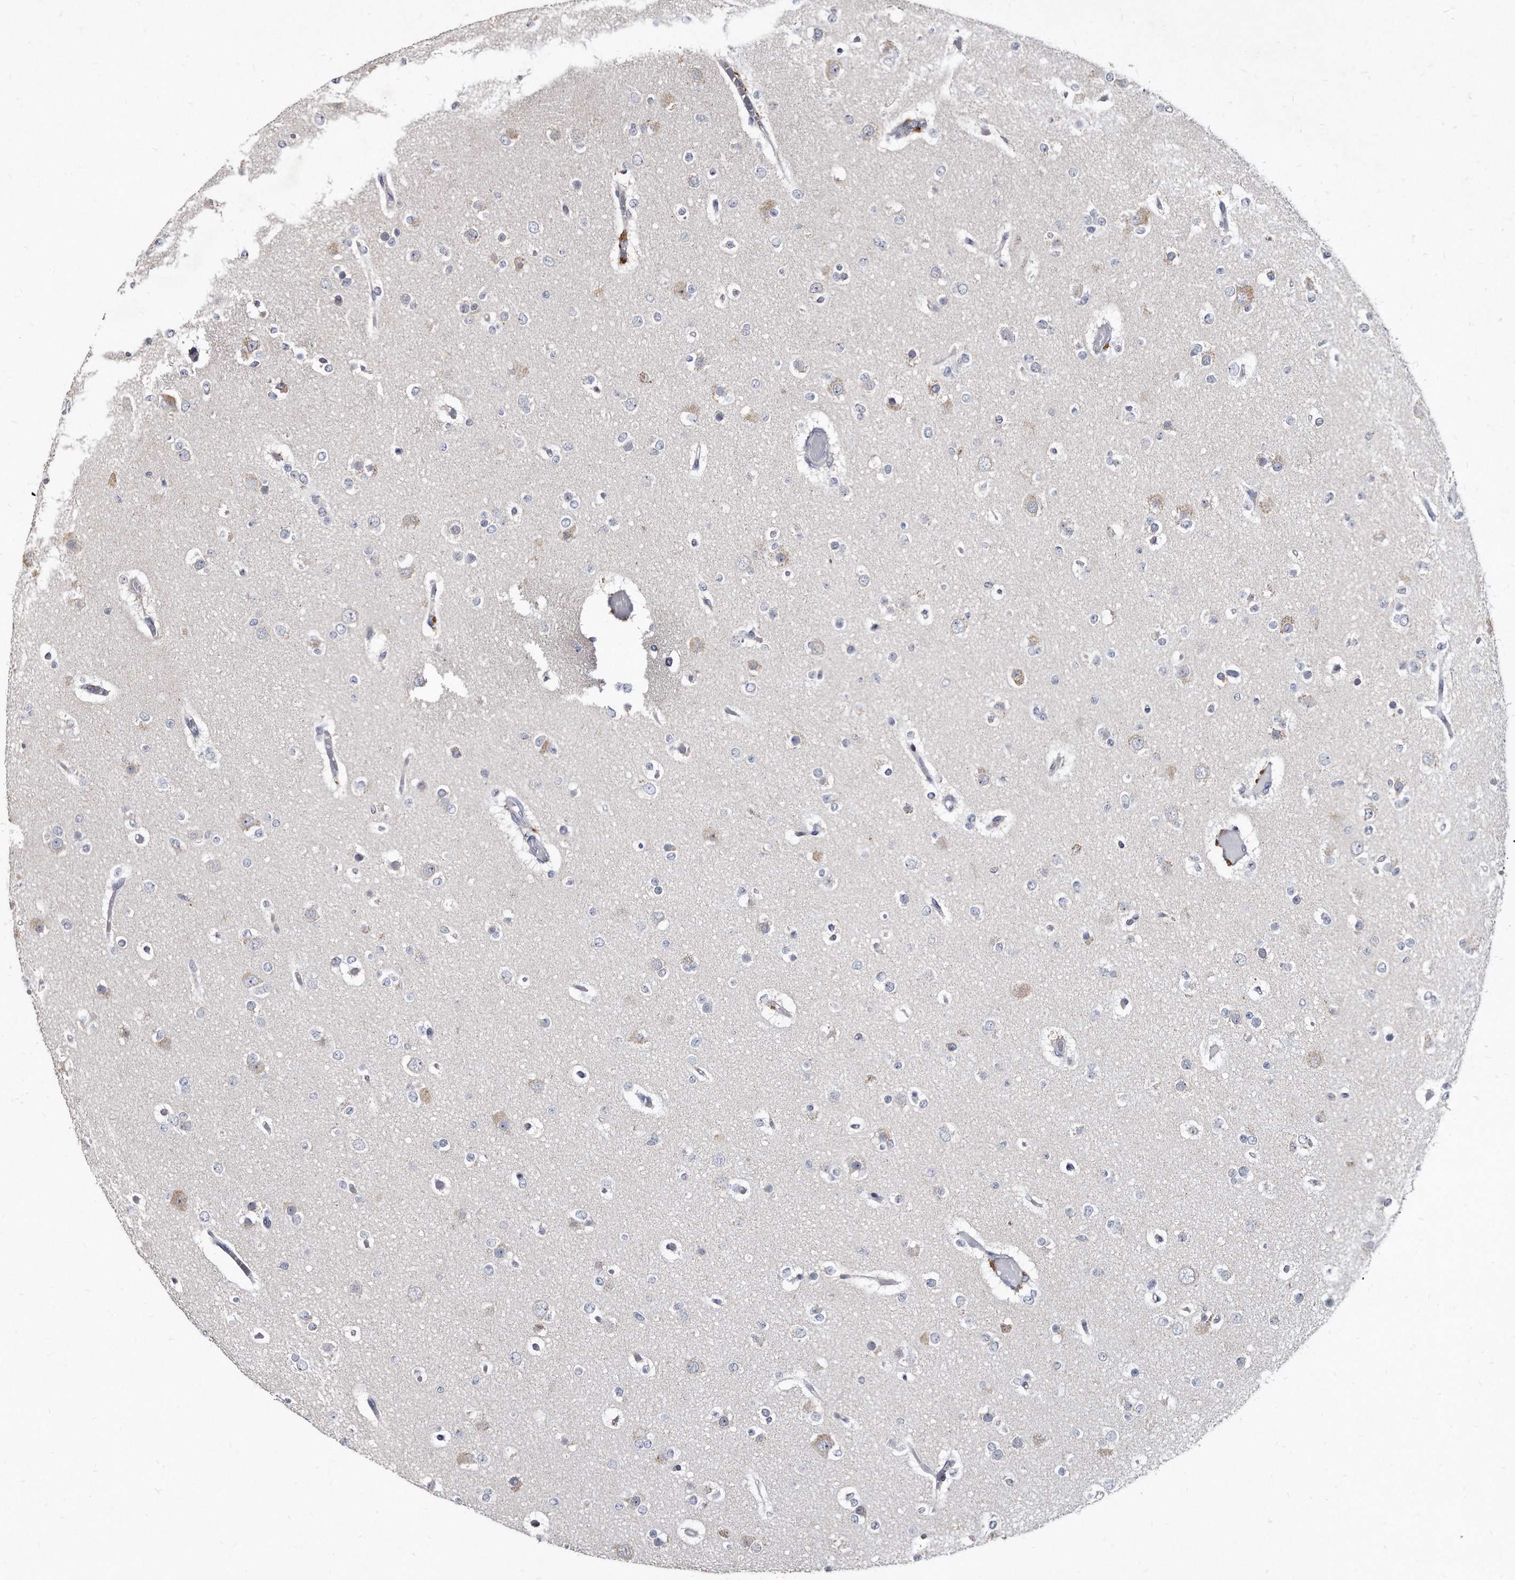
{"staining": {"intensity": "negative", "quantity": "none", "location": "none"}, "tissue": "glioma", "cell_type": "Tumor cells", "image_type": "cancer", "snomed": [{"axis": "morphology", "description": "Glioma, malignant, Low grade"}, {"axis": "topography", "description": "Brain"}], "caption": "Immunohistochemistry of low-grade glioma (malignant) shows no staining in tumor cells.", "gene": "KLHDC3", "patient": {"sex": "female", "age": 22}}